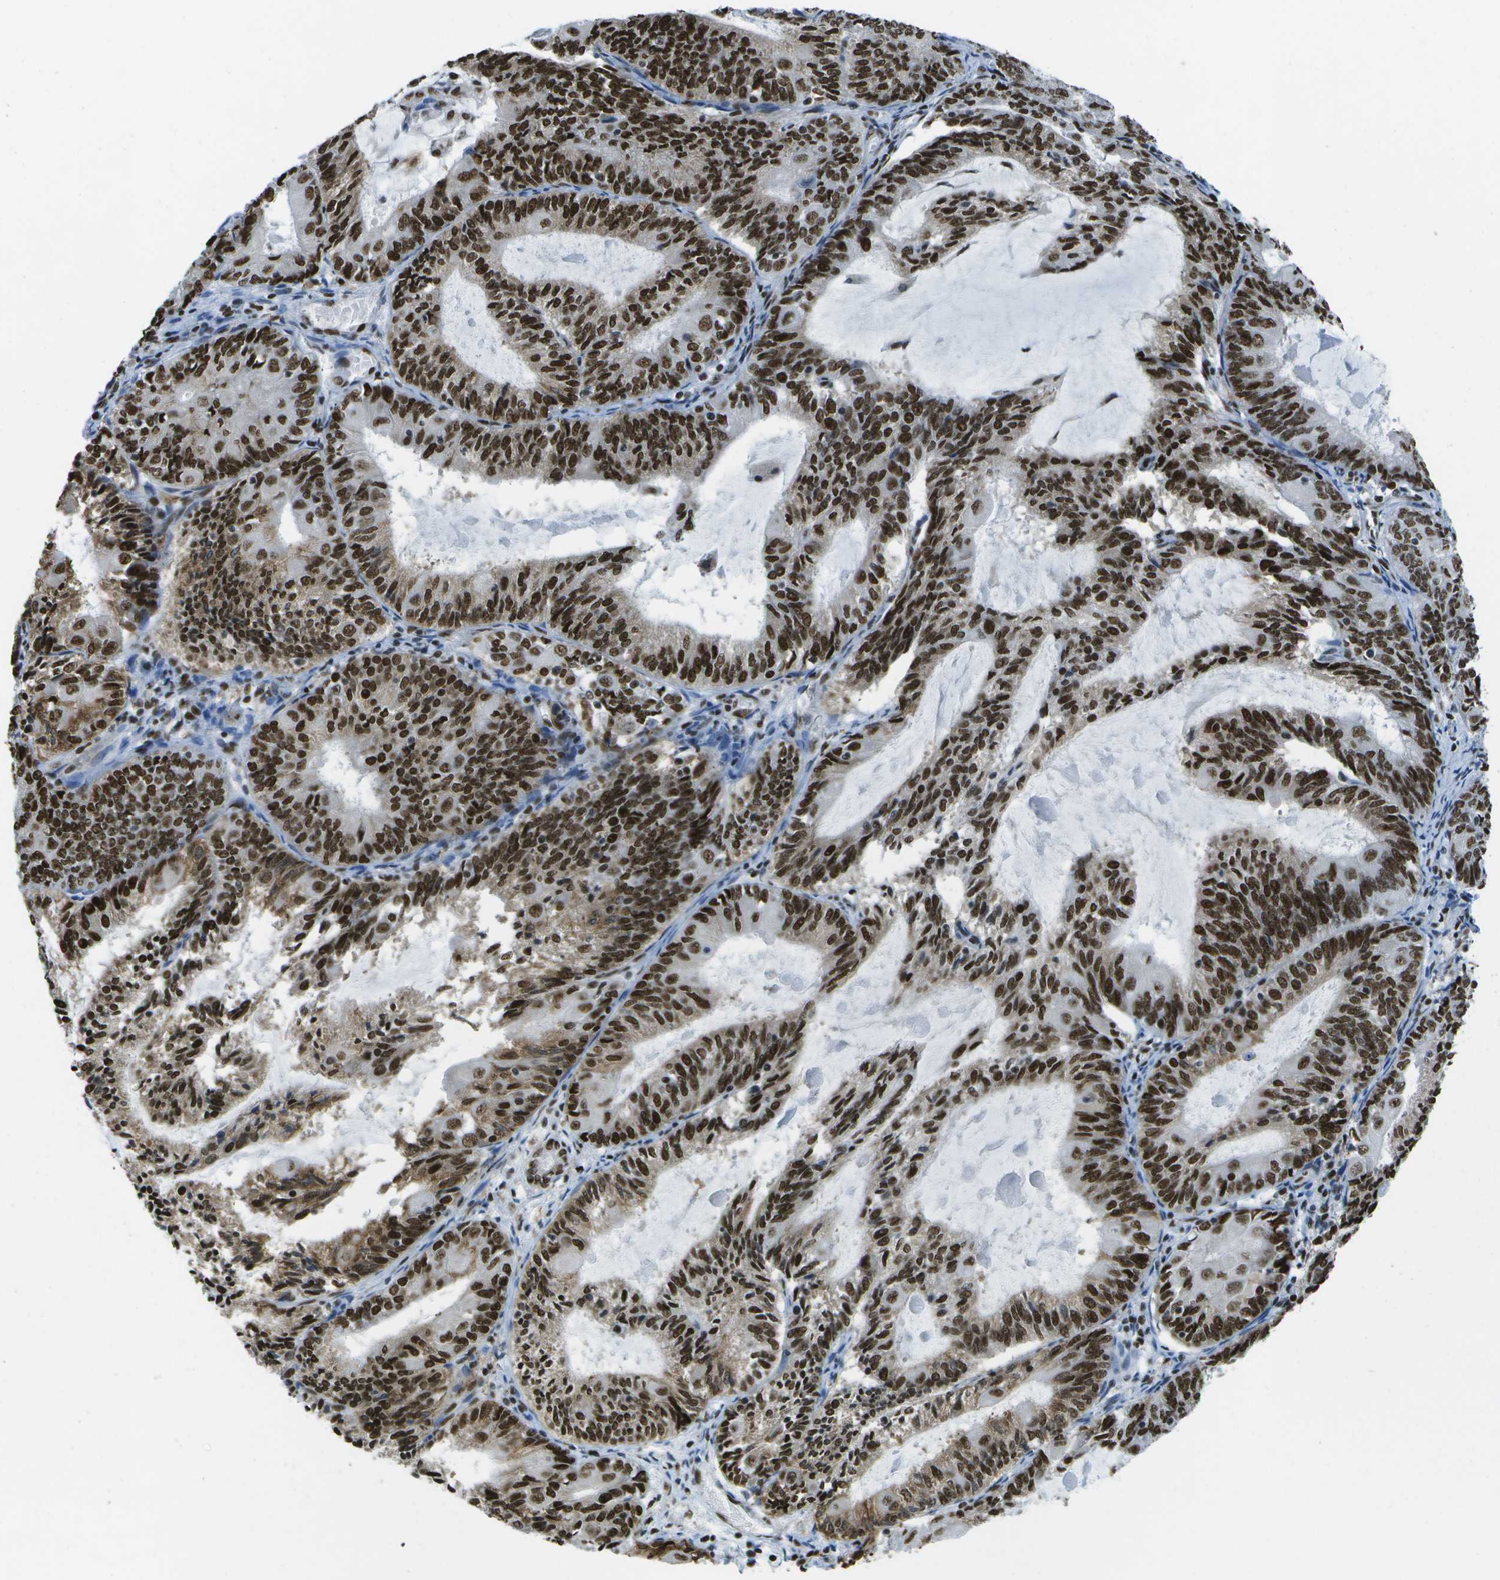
{"staining": {"intensity": "strong", "quantity": ">75%", "location": "nuclear"}, "tissue": "endometrial cancer", "cell_type": "Tumor cells", "image_type": "cancer", "snomed": [{"axis": "morphology", "description": "Adenocarcinoma, NOS"}, {"axis": "topography", "description": "Endometrium"}], "caption": "IHC of endometrial cancer (adenocarcinoma) displays high levels of strong nuclear expression in about >75% of tumor cells. (DAB IHC with brightfield microscopy, high magnification).", "gene": "NSRP1", "patient": {"sex": "female", "age": 81}}